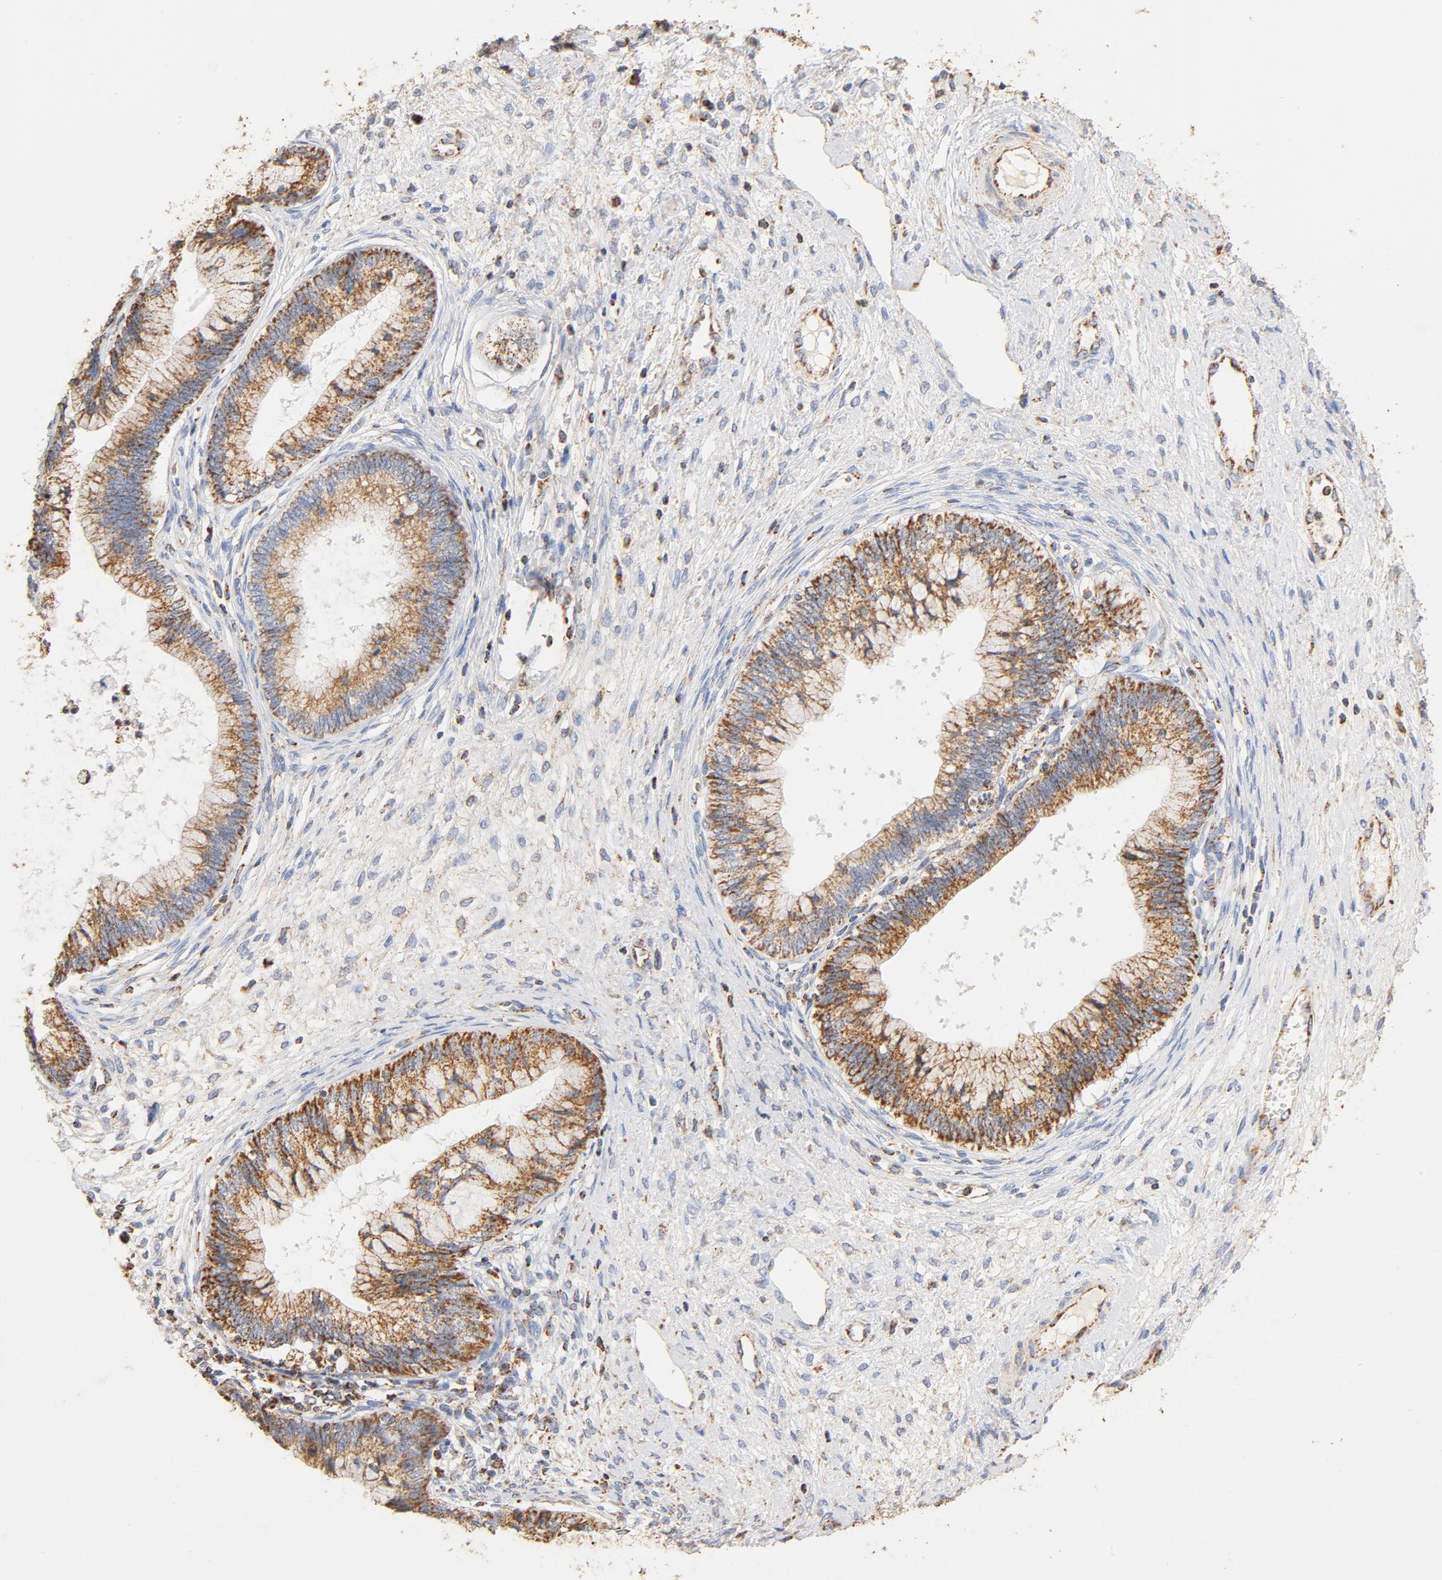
{"staining": {"intensity": "moderate", "quantity": ">75%", "location": "cytoplasmic/membranous"}, "tissue": "cervical cancer", "cell_type": "Tumor cells", "image_type": "cancer", "snomed": [{"axis": "morphology", "description": "Adenocarcinoma, NOS"}, {"axis": "topography", "description": "Cervix"}], "caption": "Immunohistochemistry (IHC) of cervical cancer (adenocarcinoma) shows medium levels of moderate cytoplasmic/membranous staining in about >75% of tumor cells.", "gene": "COX4I1", "patient": {"sex": "female", "age": 44}}